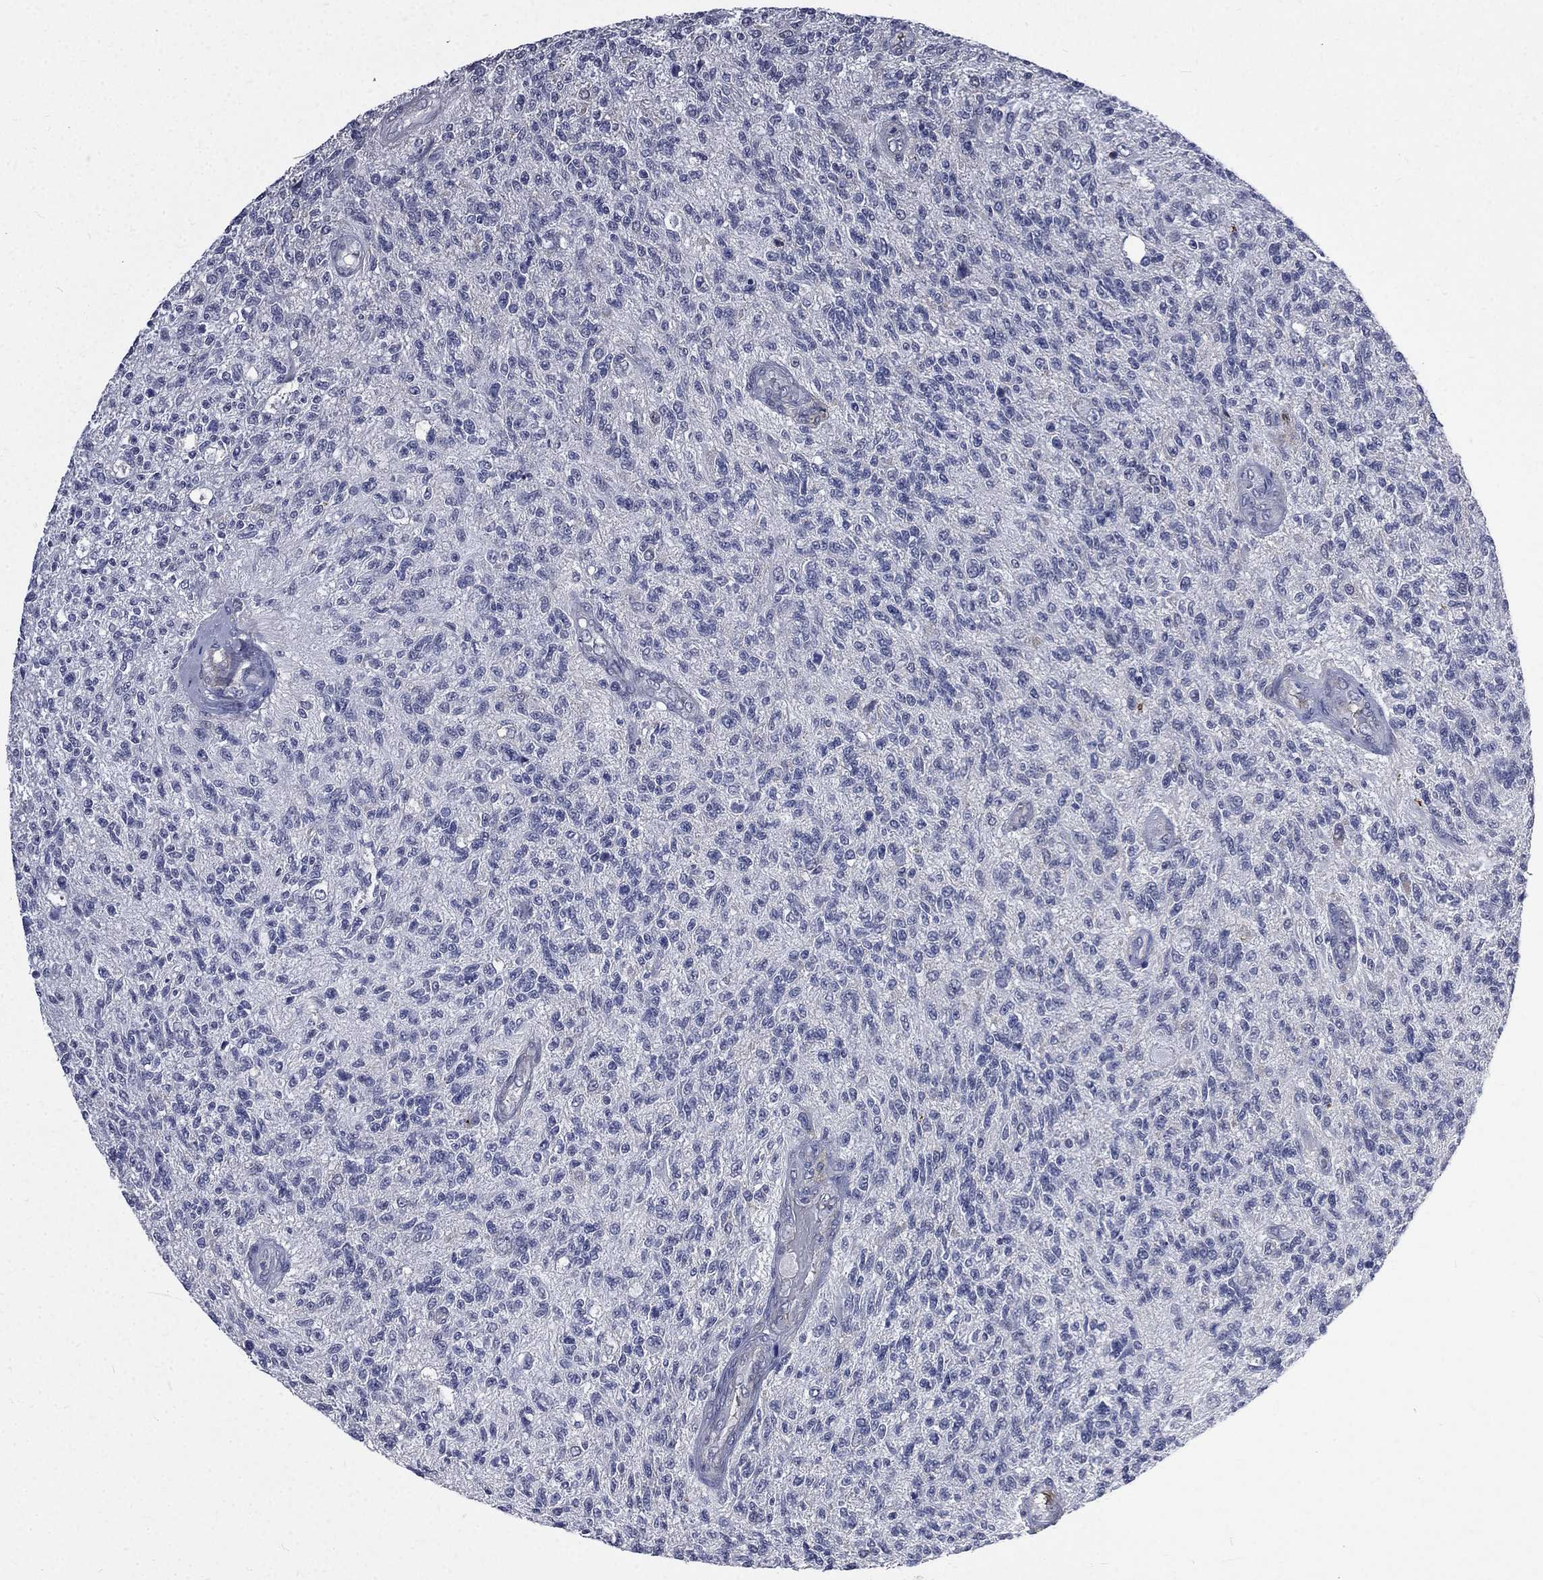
{"staining": {"intensity": "negative", "quantity": "none", "location": "none"}, "tissue": "glioma", "cell_type": "Tumor cells", "image_type": "cancer", "snomed": [{"axis": "morphology", "description": "Glioma, malignant, High grade"}, {"axis": "topography", "description": "Brain"}], "caption": "Micrograph shows no protein staining in tumor cells of high-grade glioma (malignant) tissue. Nuclei are stained in blue.", "gene": "FGG", "patient": {"sex": "male", "age": 56}}